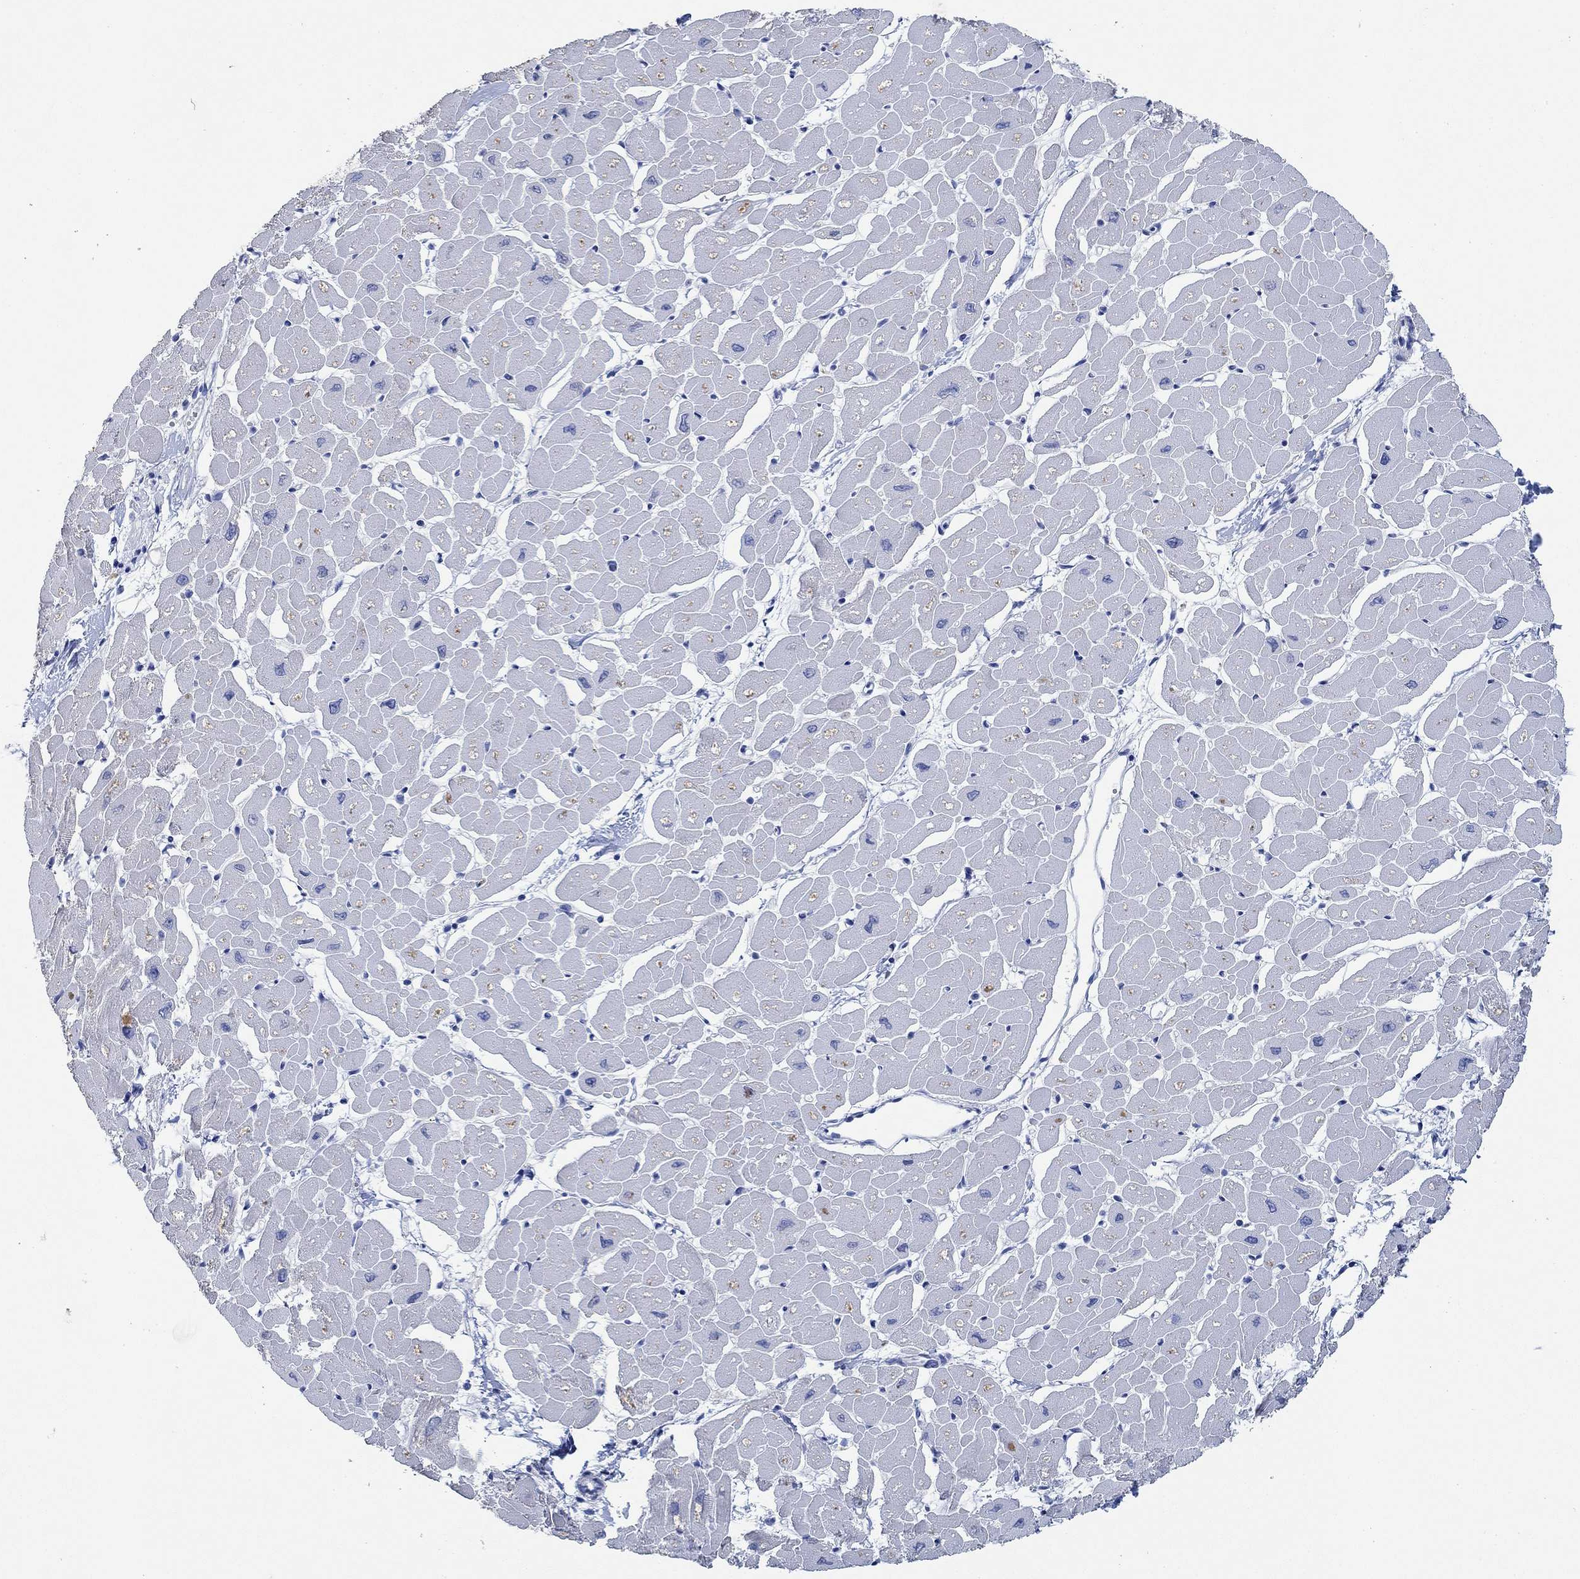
{"staining": {"intensity": "negative", "quantity": "none", "location": "none"}, "tissue": "heart muscle", "cell_type": "Cardiomyocytes", "image_type": "normal", "snomed": [{"axis": "morphology", "description": "Normal tissue, NOS"}, {"axis": "topography", "description": "Heart"}], "caption": "IHC of benign heart muscle reveals no positivity in cardiomyocytes. The staining is performed using DAB (3,3'-diaminobenzidine) brown chromogen with nuclei counter-stained in using hematoxylin.", "gene": "PPP1R17", "patient": {"sex": "male", "age": 57}}